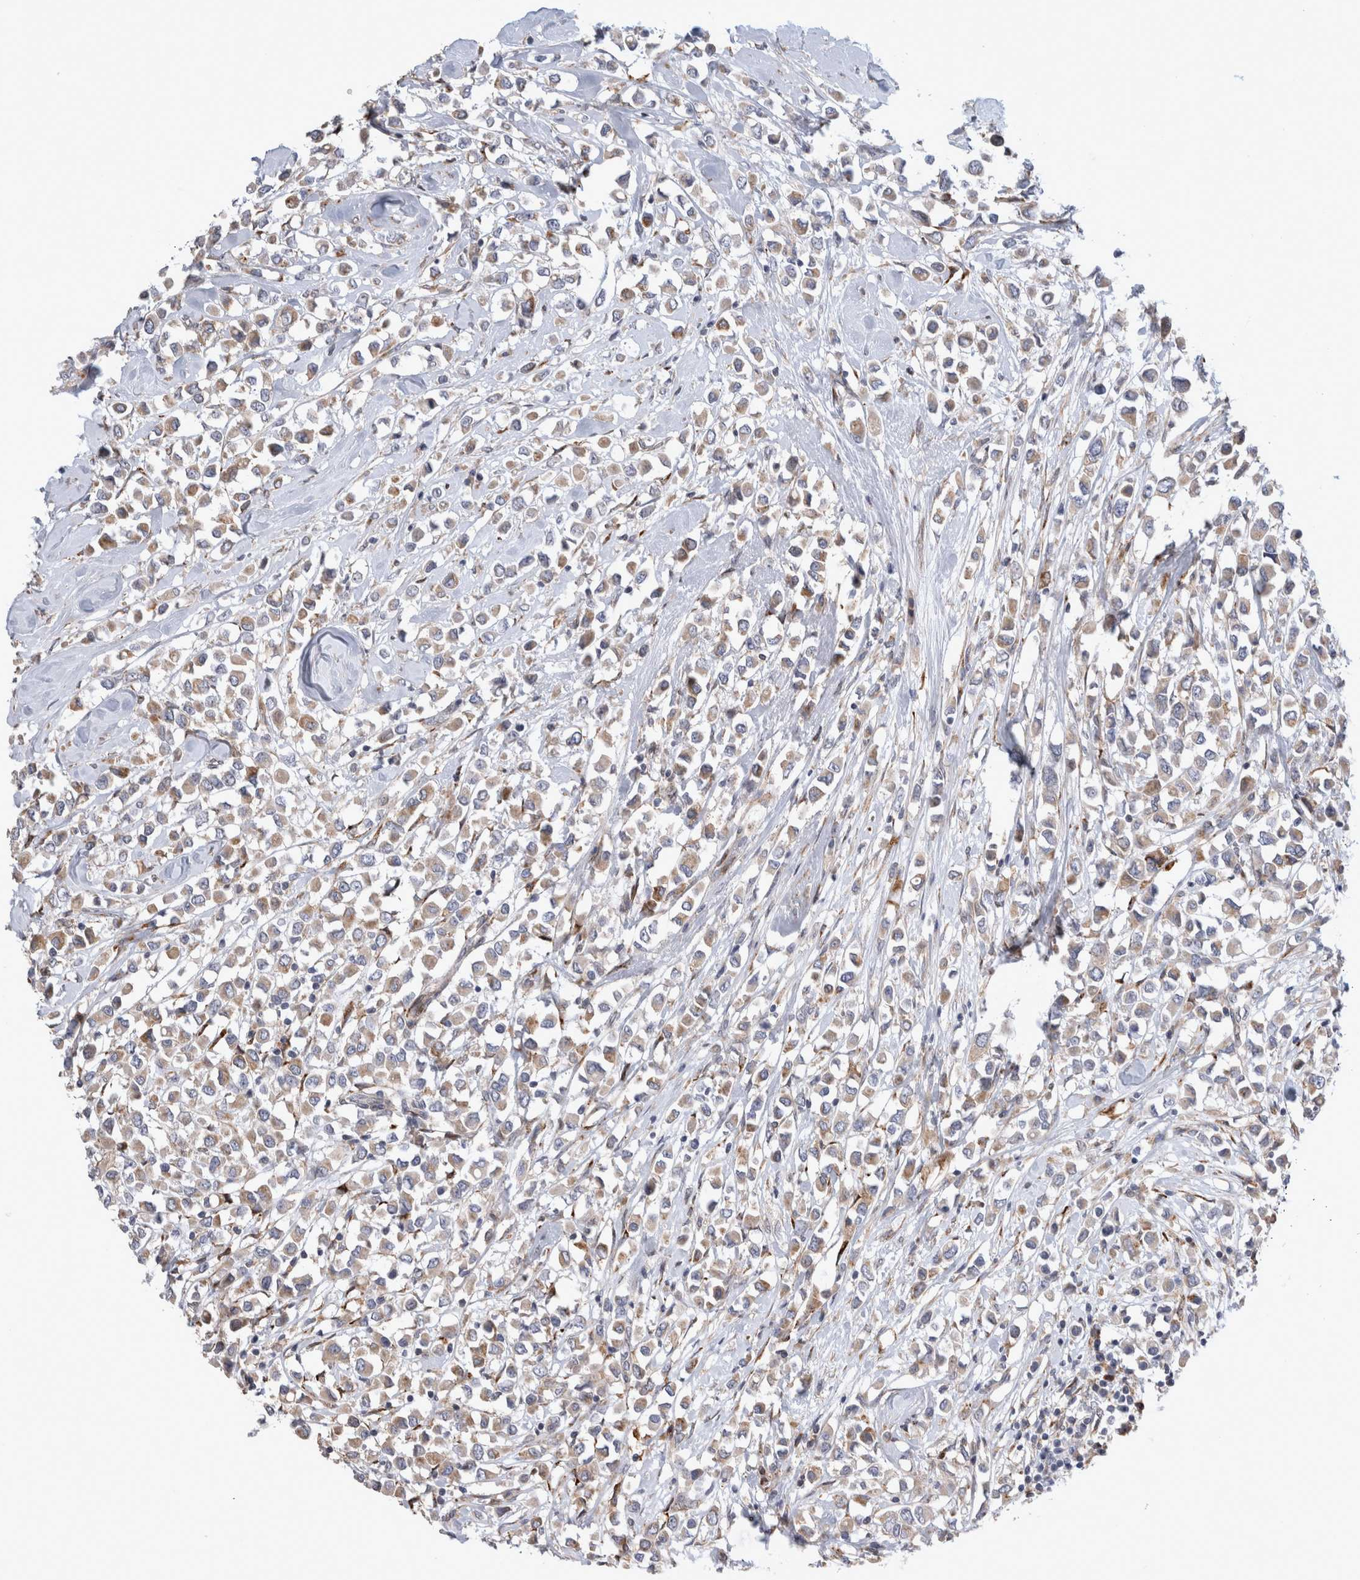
{"staining": {"intensity": "weak", "quantity": ">75%", "location": "cytoplasmic/membranous"}, "tissue": "breast cancer", "cell_type": "Tumor cells", "image_type": "cancer", "snomed": [{"axis": "morphology", "description": "Duct carcinoma"}, {"axis": "topography", "description": "Breast"}], "caption": "Immunohistochemical staining of human breast cancer (infiltrating ductal carcinoma) shows low levels of weak cytoplasmic/membranous protein positivity in approximately >75% of tumor cells. The protein is shown in brown color, while the nuclei are stained blue.", "gene": "TRMT9B", "patient": {"sex": "female", "age": 61}}